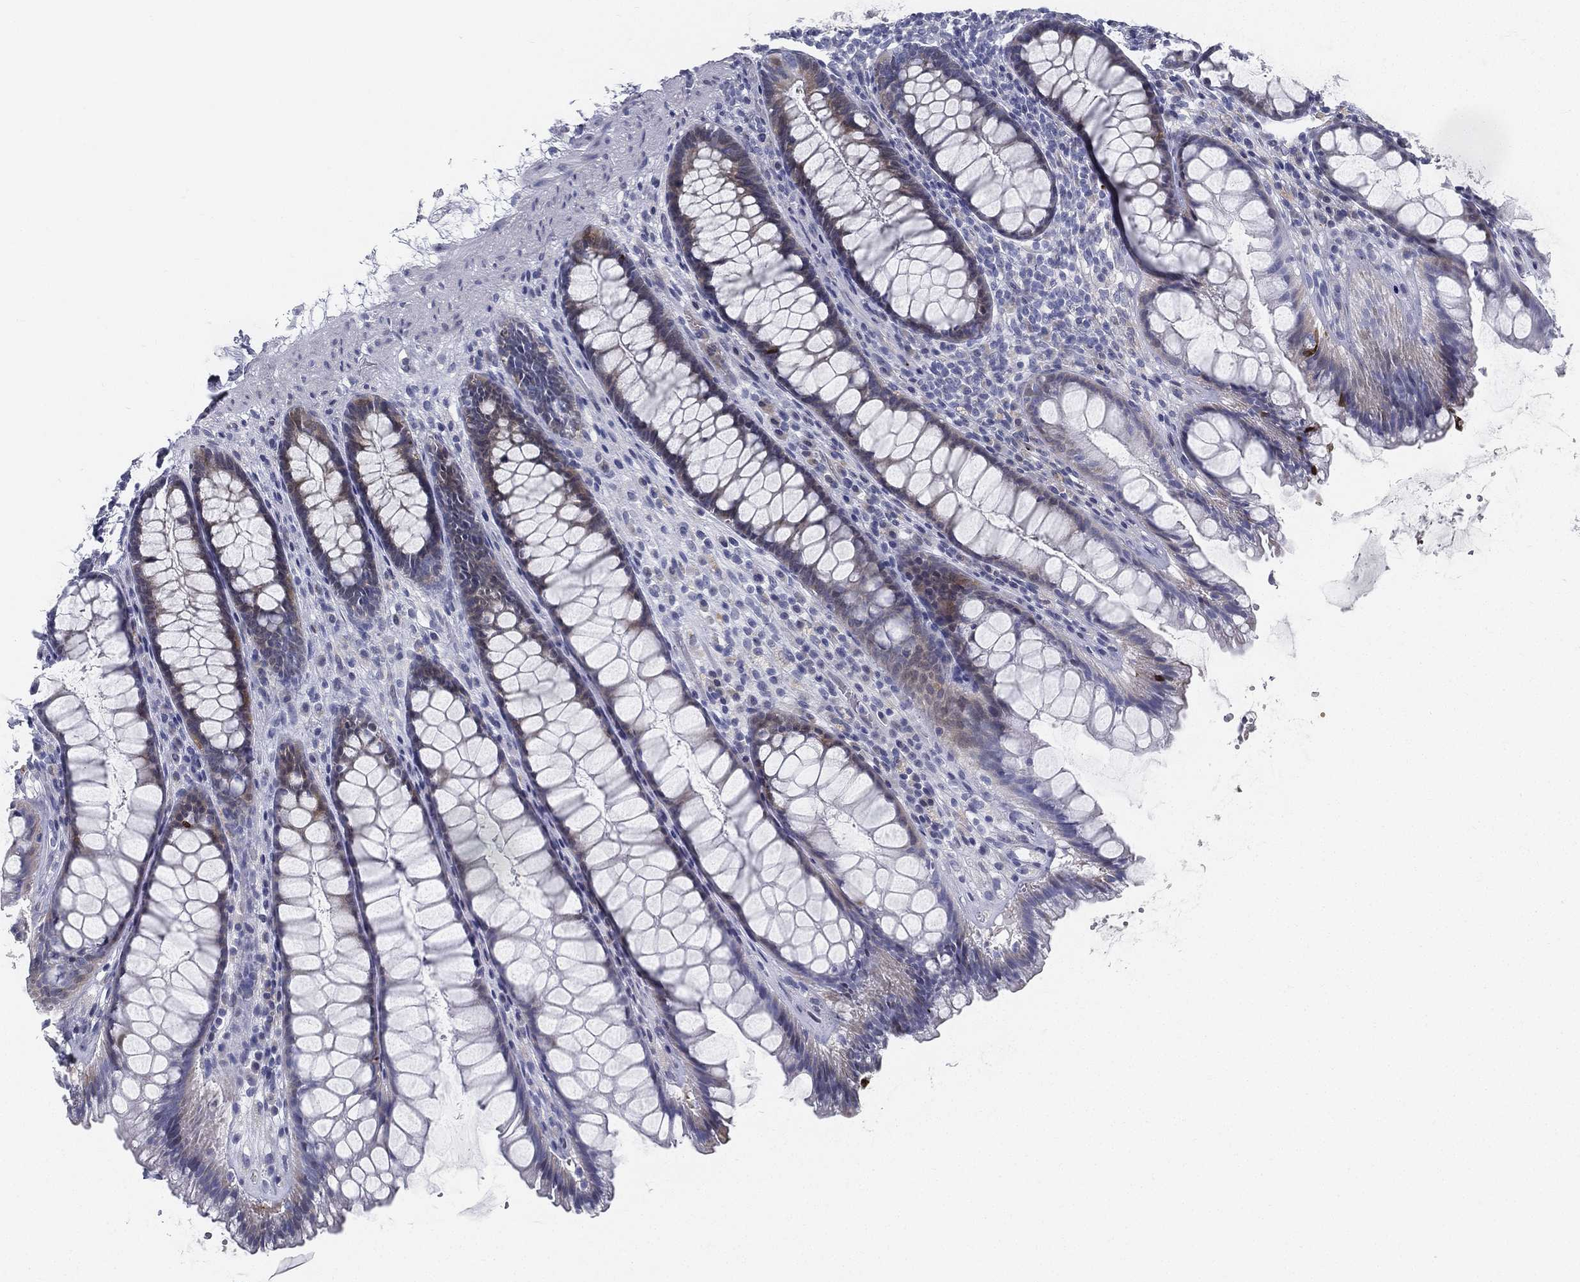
{"staining": {"intensity": "negative", "quantity": "none", "location": "none"}, "tissue": "rectum", "cell_type": "Glandular cells", "image_type": "normal", "snomed": [{"axis": "morphology", "description": "Normal tissue, NOS"}, {"axis": "topography", "description": "Rectum"}], "caption": "Immunohistochemistry image of benign rectum stained for a protein (brown), which demonstrates no expression in glandular cells.", "gene": "SPPL2C", "patient": {"sex": "male", "age": 72}}